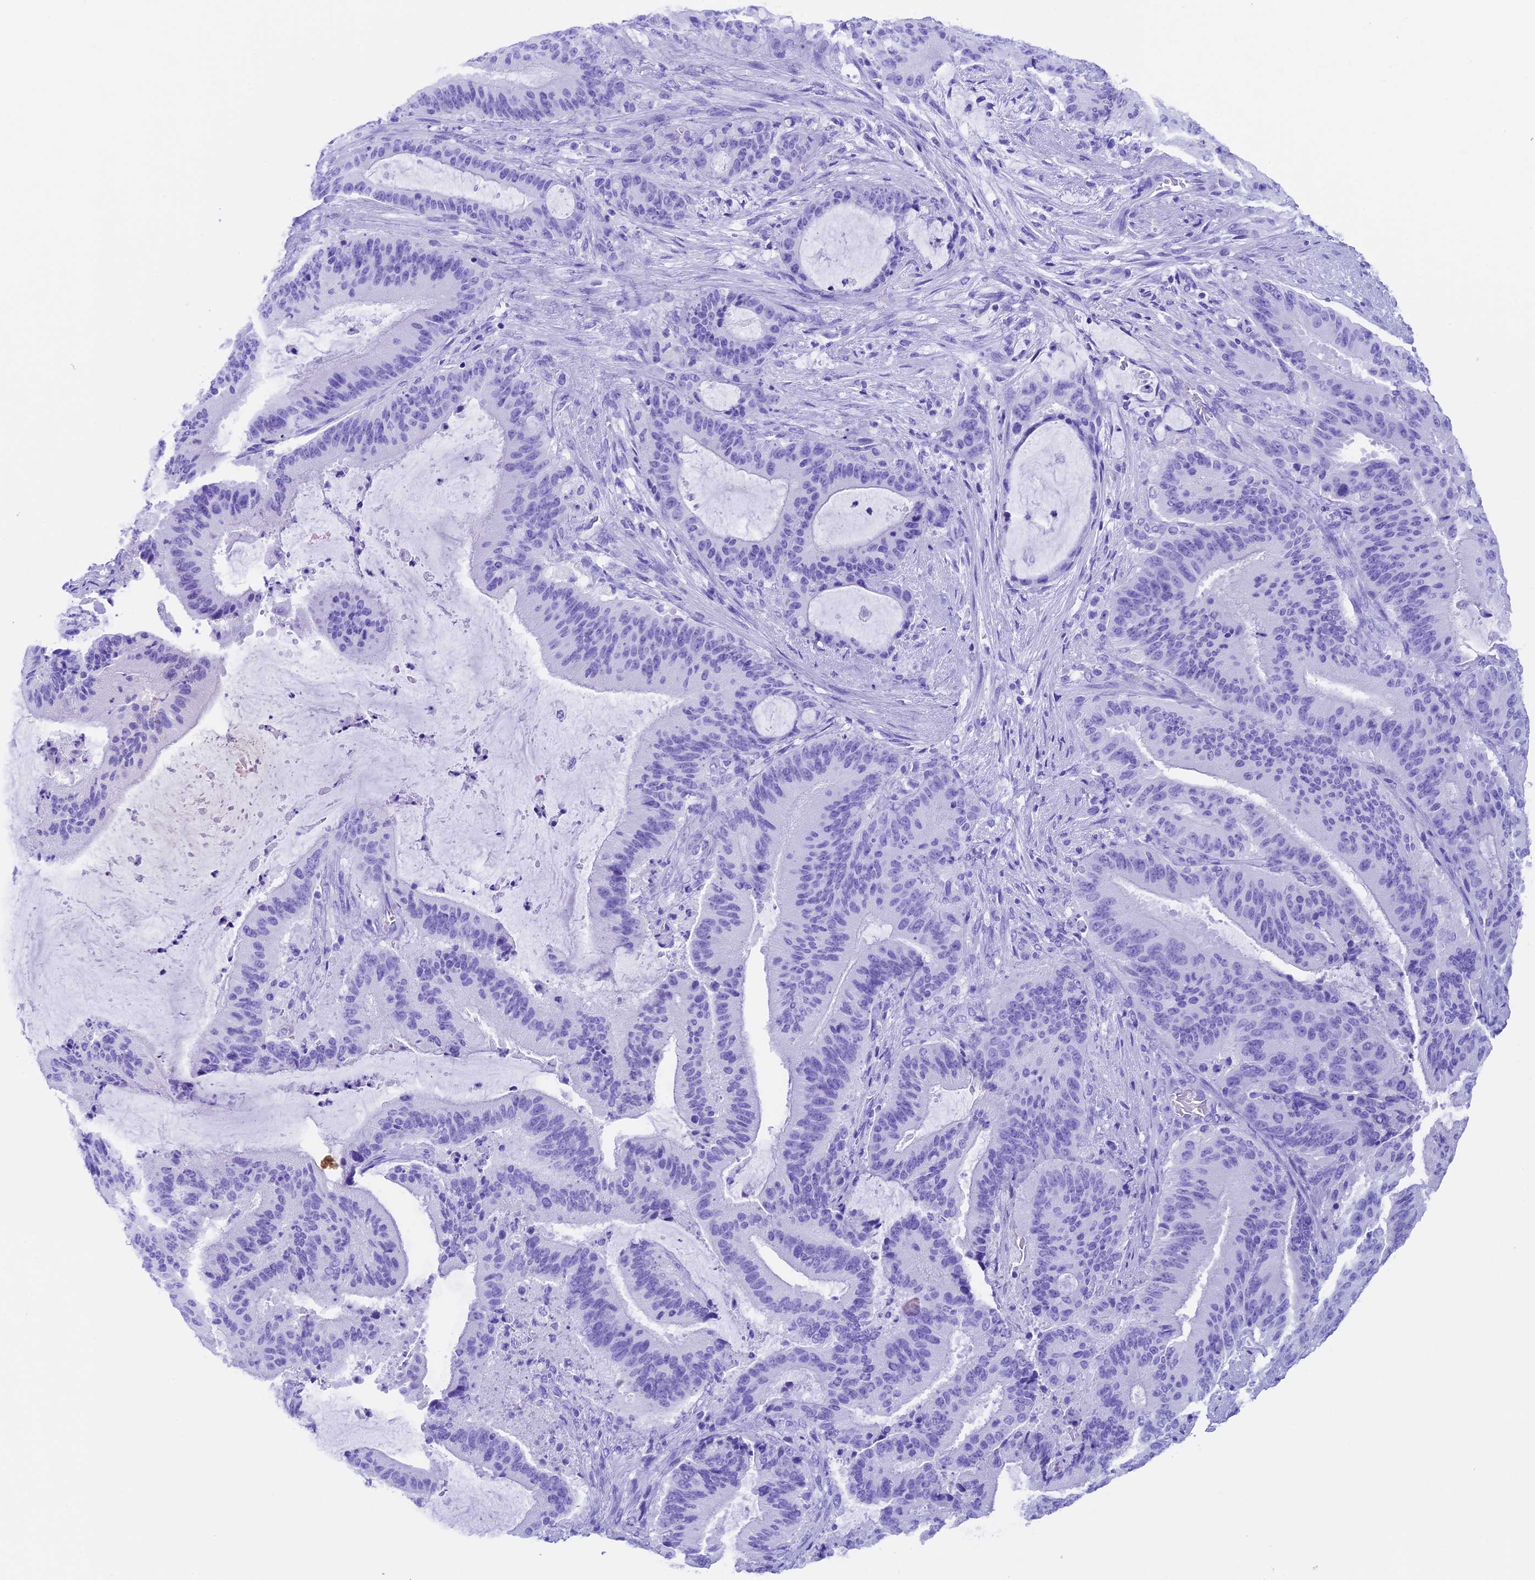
{"staining": {"intensity": "negative", "quantity": "none", "location": "none"}, "tissue": "liver cancer", "cell_type": "Tumor cells", "image_type": "cancer", "snomed": [{"axis": "morphology", "description": "Normal tissue, NOS"}, {"axis": "morphology", "description": "Cholangiocarcinoma"}, {"axis": "topography", "description": "Liver"}, {"axis": "topography", "description": "Peripheral nerve tissue"}], "caption": "Micrograph shows no significant protein staining in tumor cells of cholangiocarcinoma (liver). The staining was performed using DAB (3,3'-diaminobenzidine) to visualize the protein expression in brown, while the nuclei were stained in blue with hematoxylin (Magnification: 20x).", "gene": "TBC1D1", "patient": {"sex": "female", "age": 73}}